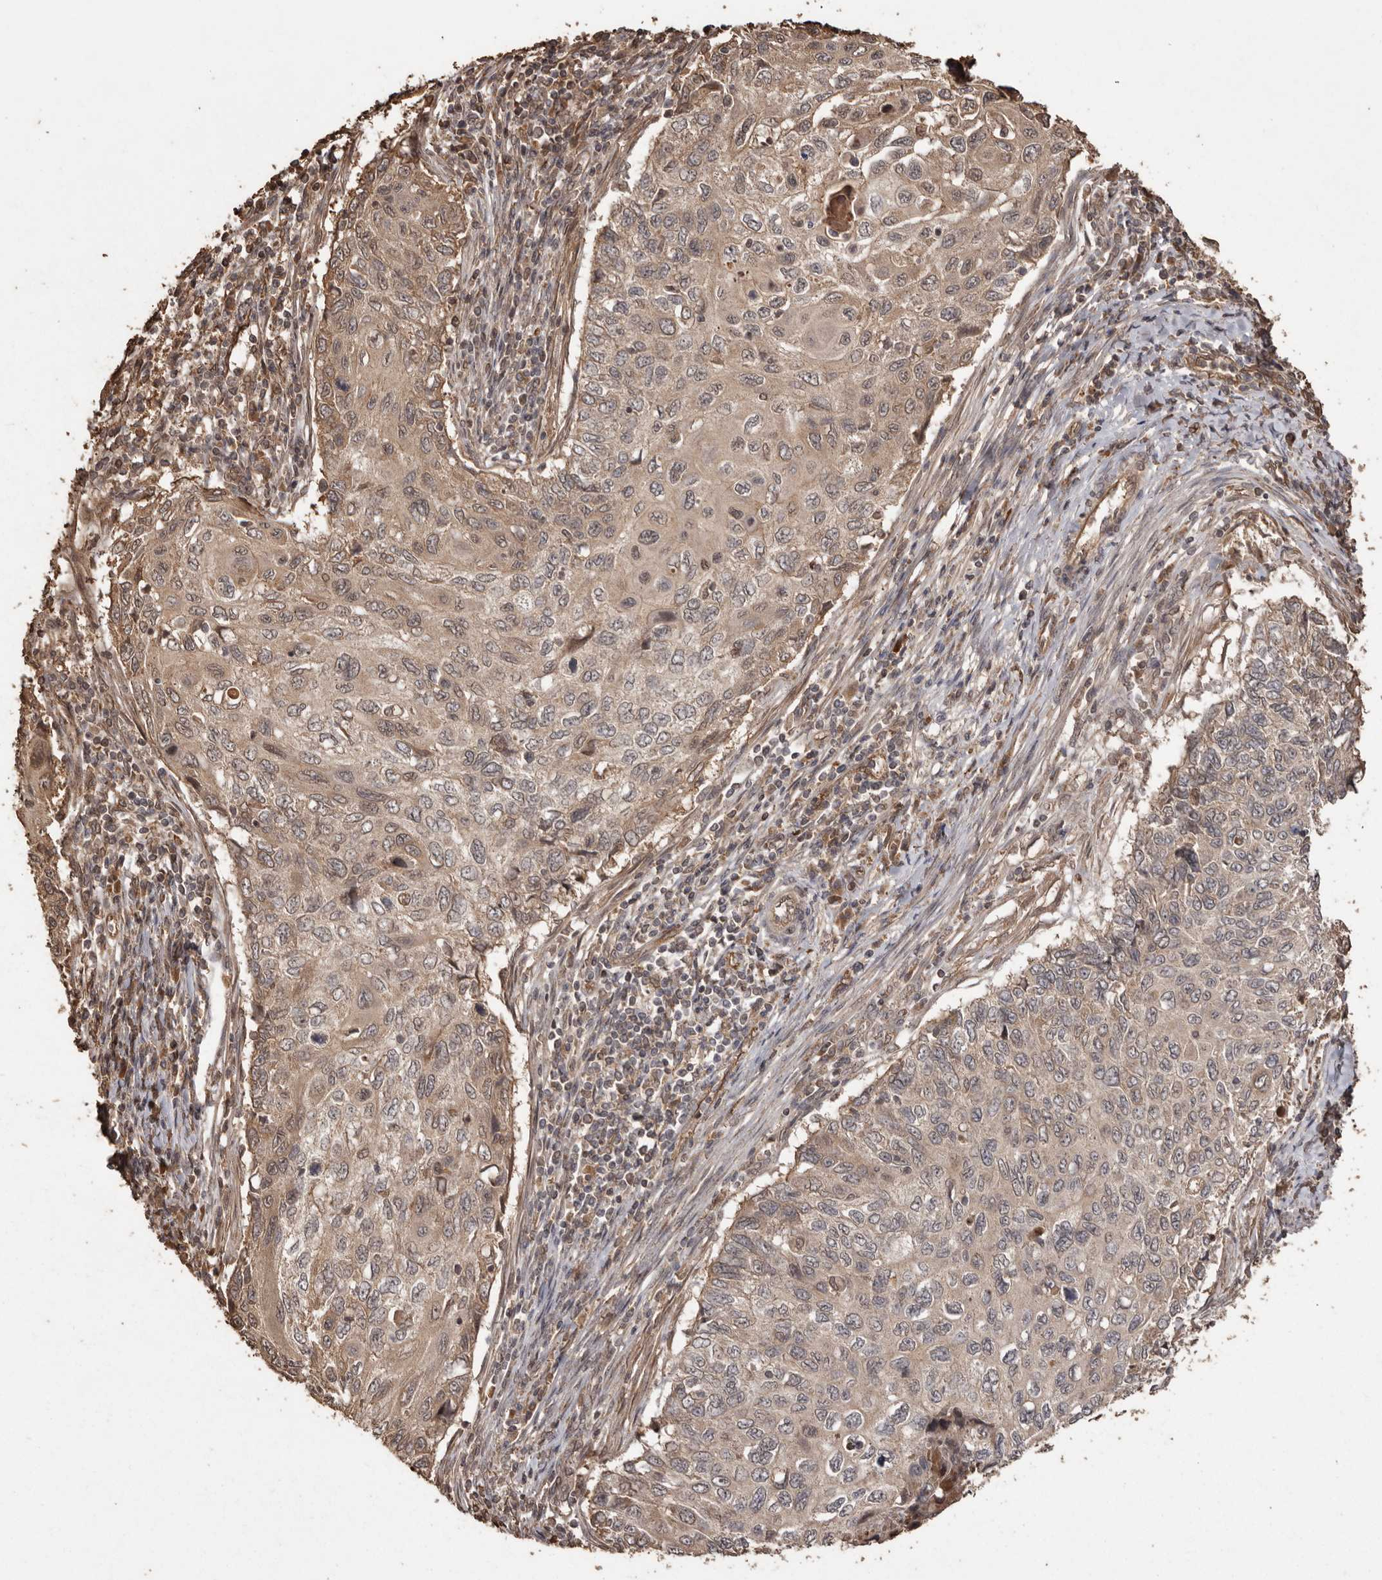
{"staining": {"intensity": "weak", "quantity": ">75%", "location": "cytoplasmic/membranous,nuclear"}, "tissue": "cervical cancer", "cell_type": "Tumor cells", "image_type": "cancer", "snomed": [{"axis": "morphology", "description": "Squamous cell carcinoma, NOS"}, {"axis": "topography", "description": "Cervix"}], "caption": "The photomicrograph shows a brown stain indicating the presence of a protein in the cytoplasmic/membranous and nuclear of tumor cells in cervical squamous cell carcinoma.", "gene": "NUP43", "patient": {"sex": "female", "age": 70}}